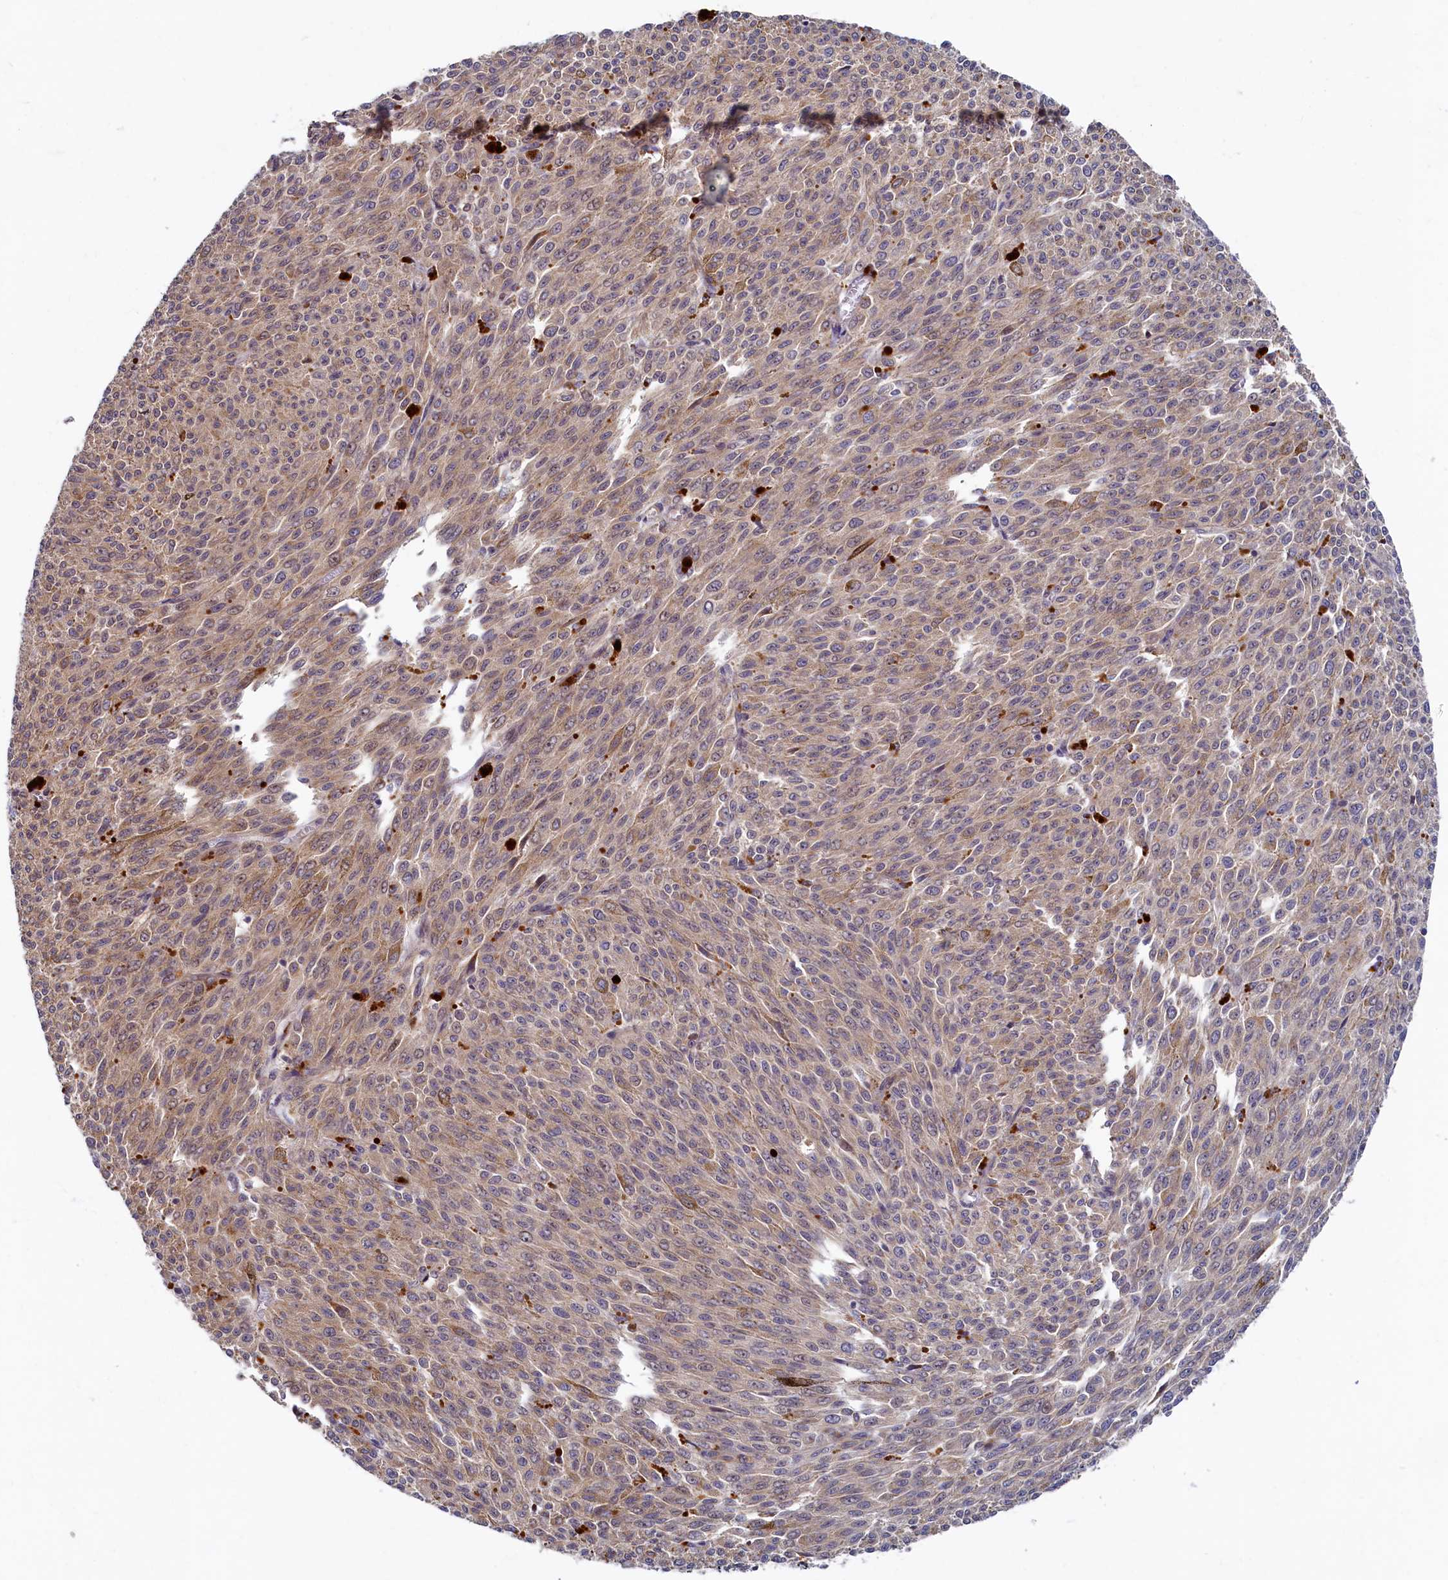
{"staining": {"intensity": "weak", "quantity": "25%-75%", "location": "cytoplasmic/membranous"}, "tissue": "melanoma", "cell_type": "Tumor cells", "image_type": "cancer", "snomed": [{"axis": "morphology", "description": "Malignant melanoma, NOS"}, {"axis": "topography", "description": "Skin"}], "caption": "The immunohistochemical stain highlights weak cytoplasmic/membranous staining in tumor cells of malignant melanoma tissue.", "gene": "SLC16A14", "patient": {"sex": "female", "age": 52}}